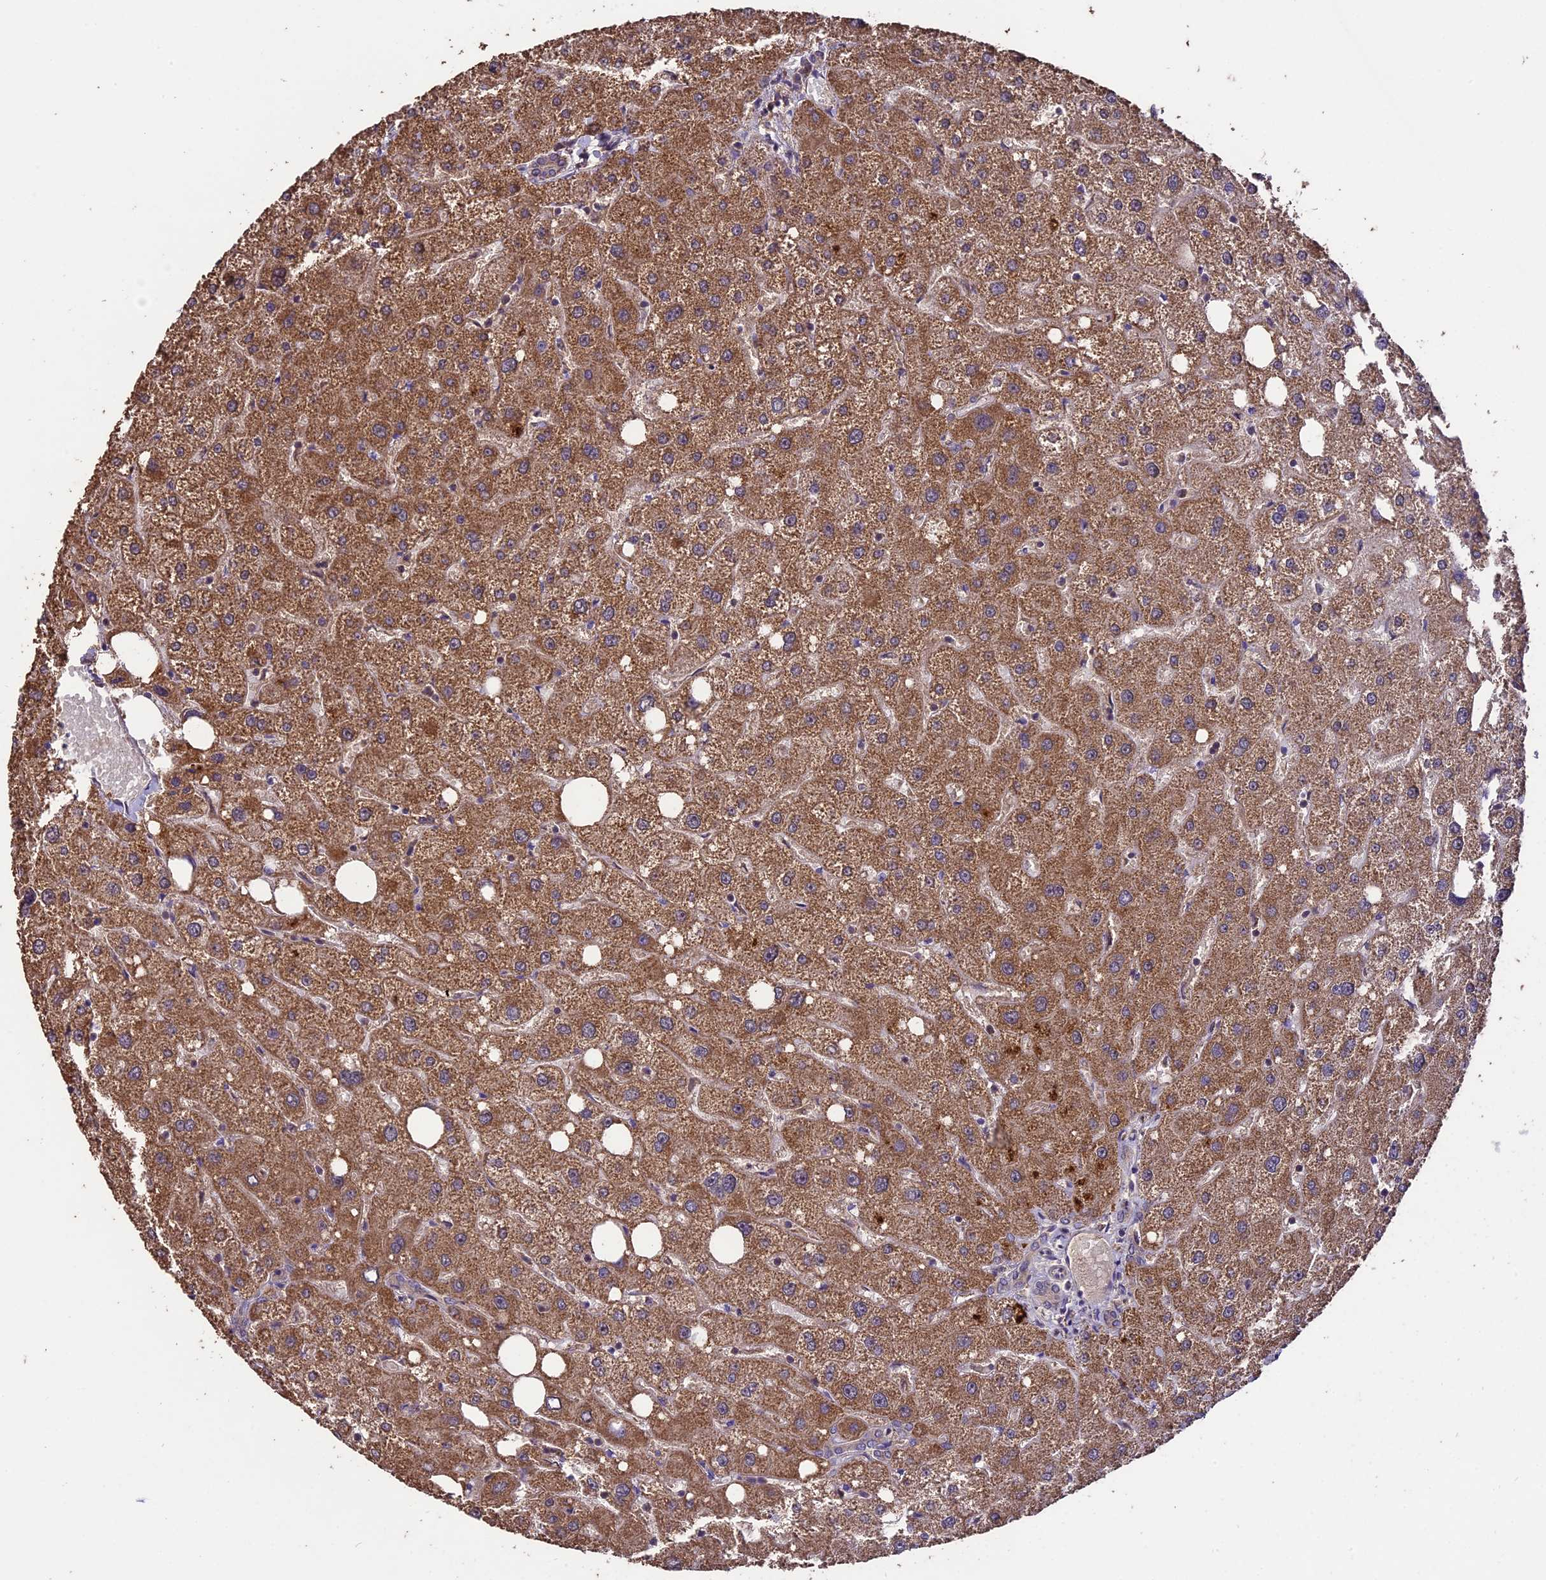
{"staining": {"intensity": "negative", "quantity": "none", "location": "none"}, "tissue": "liver", "cell_type": "Cholangiocytes", "image_type": "normal", "snomed": [{"axis": "morphology", "description": "Normal tissue, NOS"}, {"axis": "topography", "description": "Liver"}], "caption": "This micrograph is of unremarkable liver stained with immunohistochemistry (IHC) to label a protein in brown with the nuclei are counter-stained blue. There is no positivity in cholangiocytes. Nuclei are stained in blue.", "gene": "TTLL10", "patient": {"sex": "male", "age": 73}}